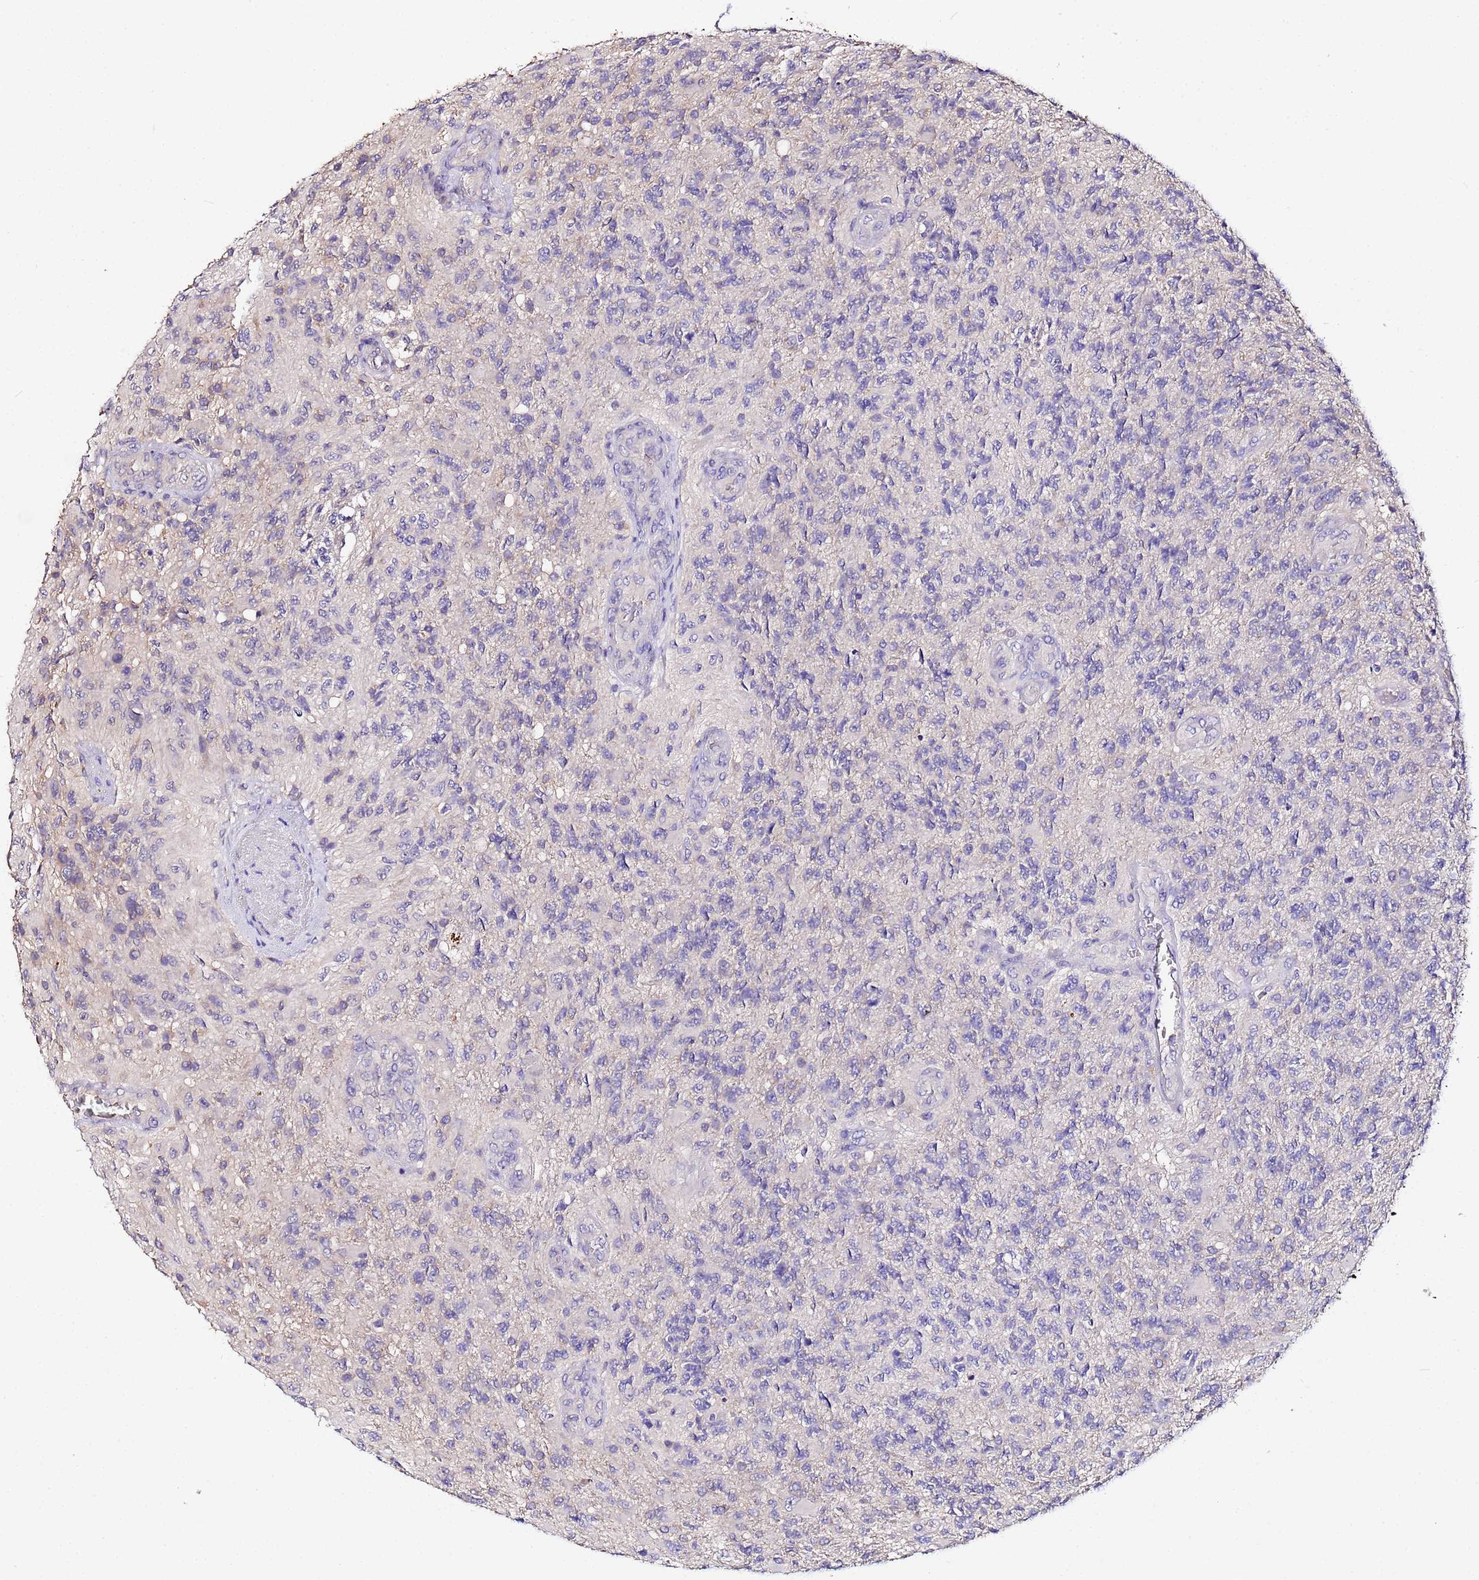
{"staining": {"intensity": "negative", "quantity": "none", "location": "none"}, "tissue": "glioma", "cell_type": "Tumor cells", "image_type": "cancer", "snomed": [{"axis": "morphology", "description": "Glioma, malignant, High grade"}, {"axis": "topography", "description": "Brain"}], "caption": "Immunohistochemistry (IHC) histopathology image of neoplastic tissue: high-grade glioma (malignant) stained with DAB (3,3'-diaminobenzidine) reveals no significant protein expression in tumor cells. (Immunohistochemistry, brightfield microscopy, high magnification).", "gene": "MTERF1", "patient": {"sex": "male", "age": 56}}